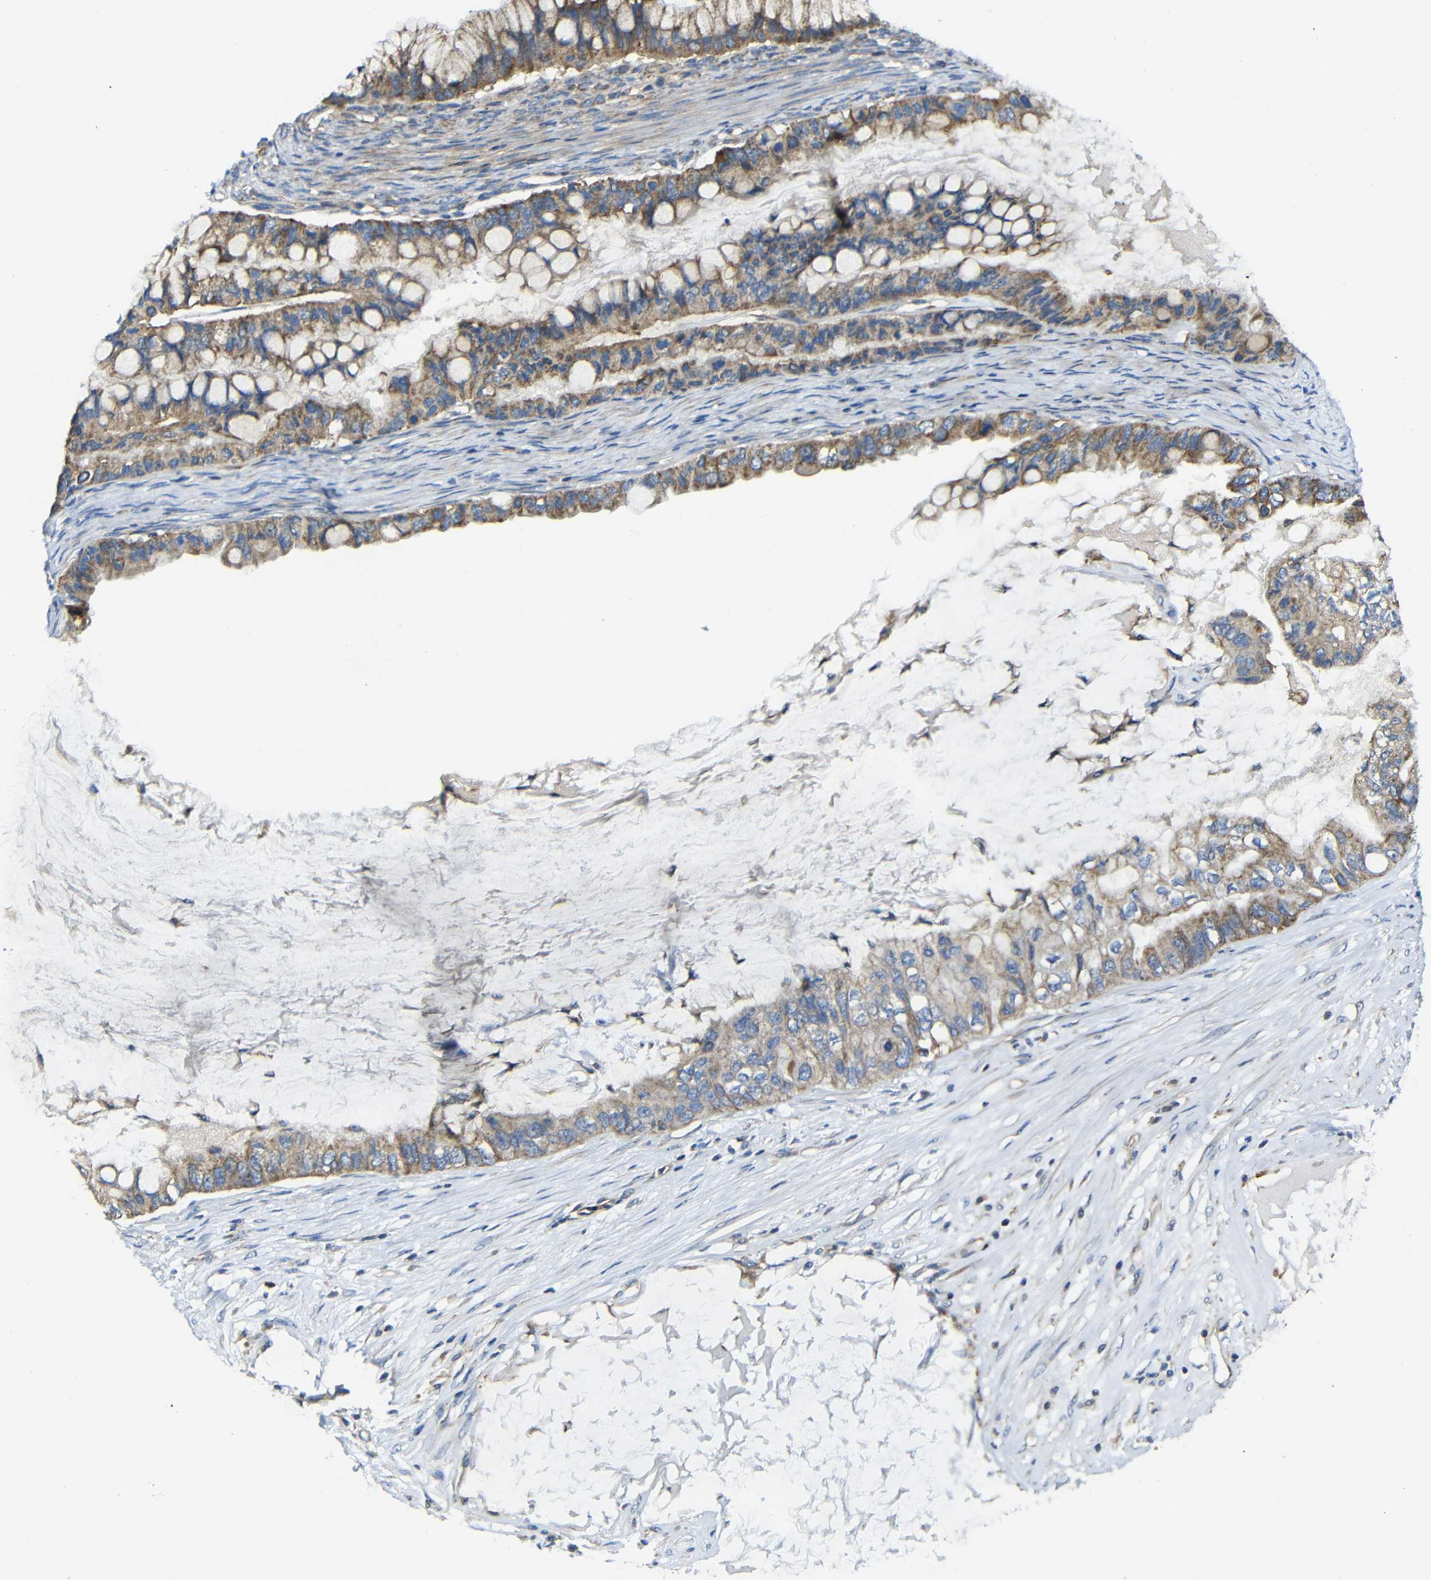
{"staining": {"intensity": "moderate", "quantity": ">75%", "location": "cytoplasmic/membranous"}, "tissue": "ovarian cancer", "cell_type": "Tumor cells", "image_type": "cancer", "snomed": [{"axis": "morphology", "description": "Cystadenocarcinoma, mucinous, NOS"}, {"axis": "topography", "description": "Ovary"}], "caption": "Human ovarian mucinous cystadenocarcinoma stained for a protein (brown) exhibits moderate cytoplasmic/membranous positive staining in approximately >75% of tumor cells.", "gene": "PDCD1LG2", "patient": {"sex": "female", "age": 80}}